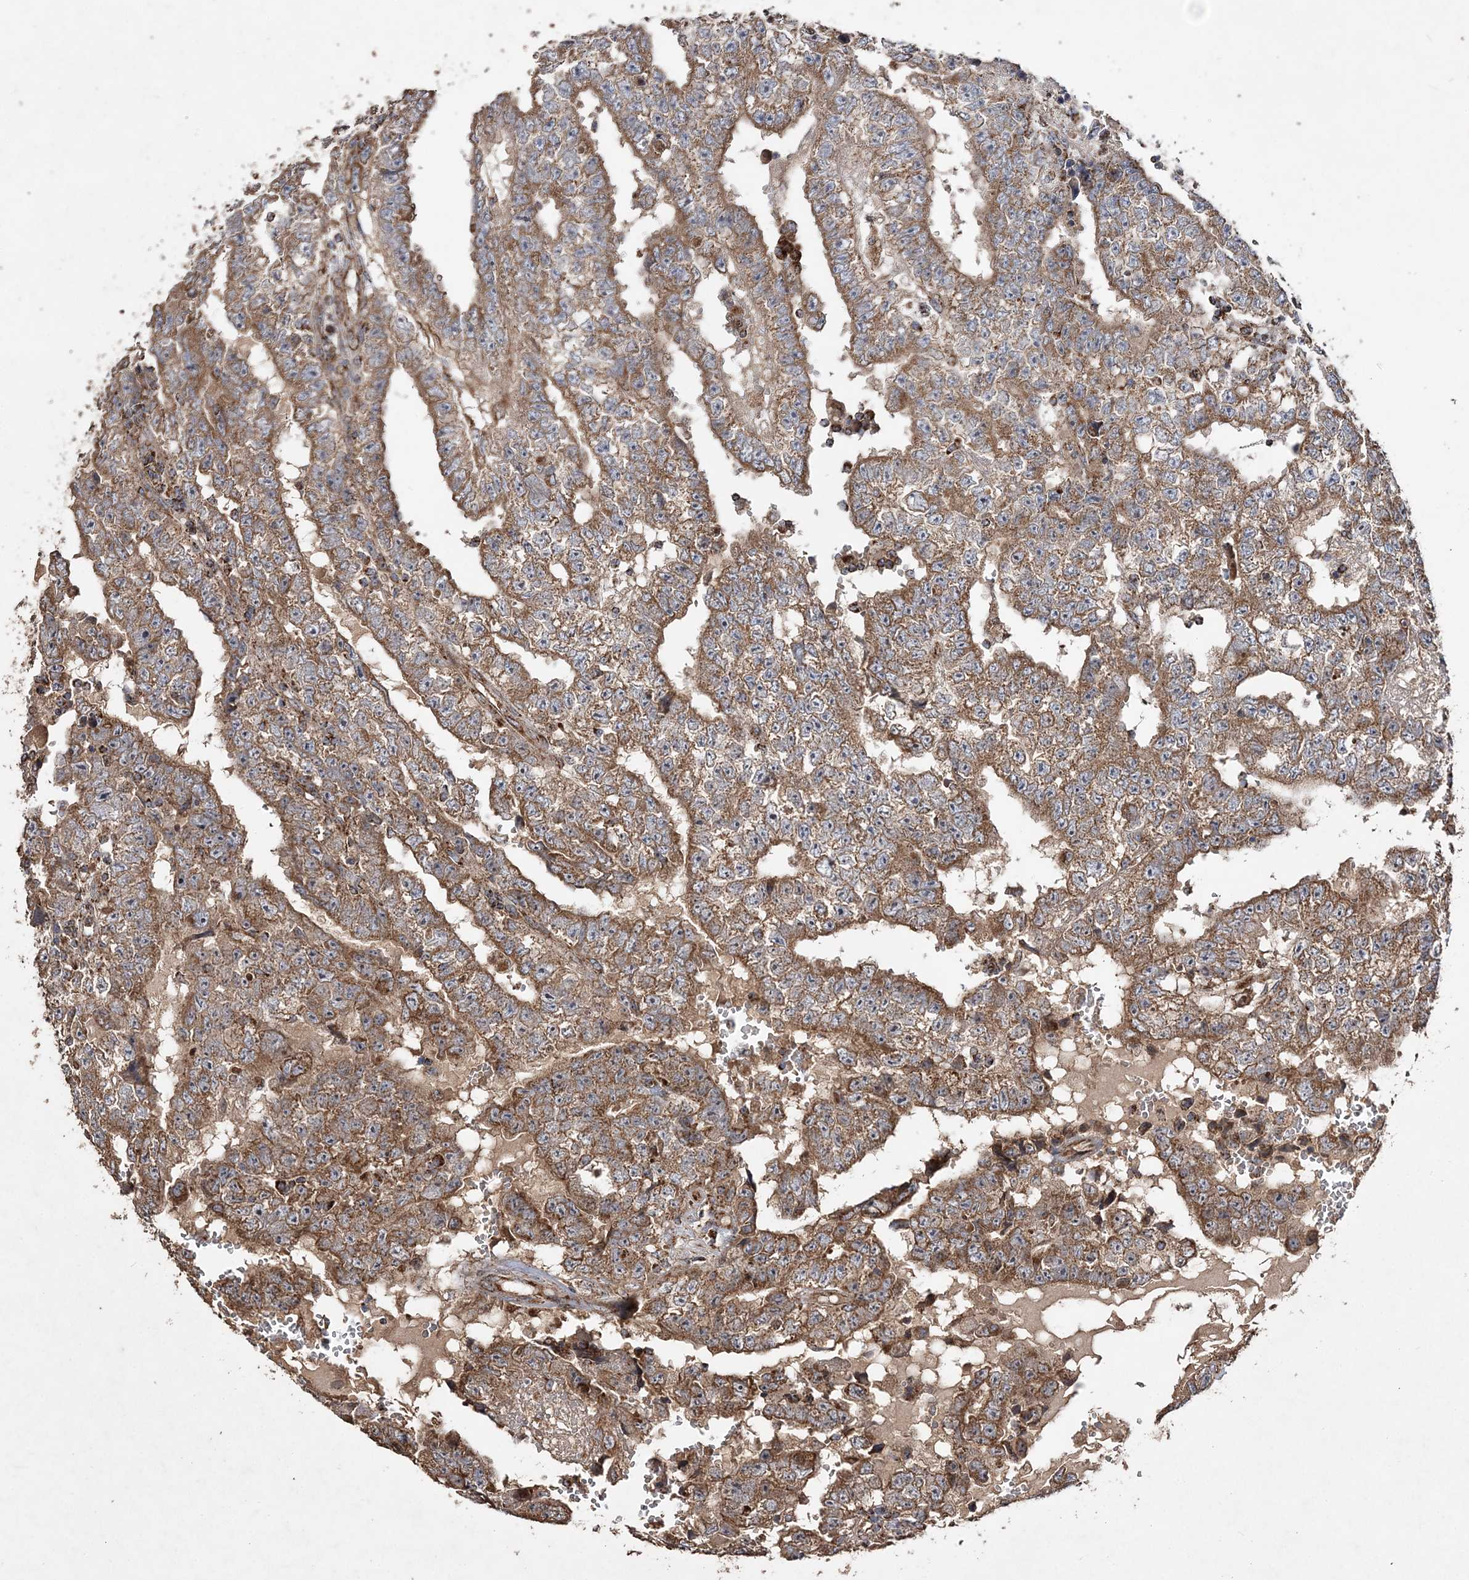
{"staining": {"intensity": "moderate", "quantity": ">75%", "location": "cytoplasmic/membranous"}, "tissue": "testis cancer", "cell_type": "Tumor cells", "image_type": "cancer", "snomed": [{"axis": "morphology", "description": "Carcinoma, Embryonal, NOS"}, {"axis": "topography", "description": "Testis"}], "caption": "This is a photomicrograph of immunohistochemistry staining of testis embryonal carcinoma, which shows moderate positivity in the cytoplasmic/membranous of tumor cells.", "gene": "POC5", "patient": {"sex": "male", "age": 25}}